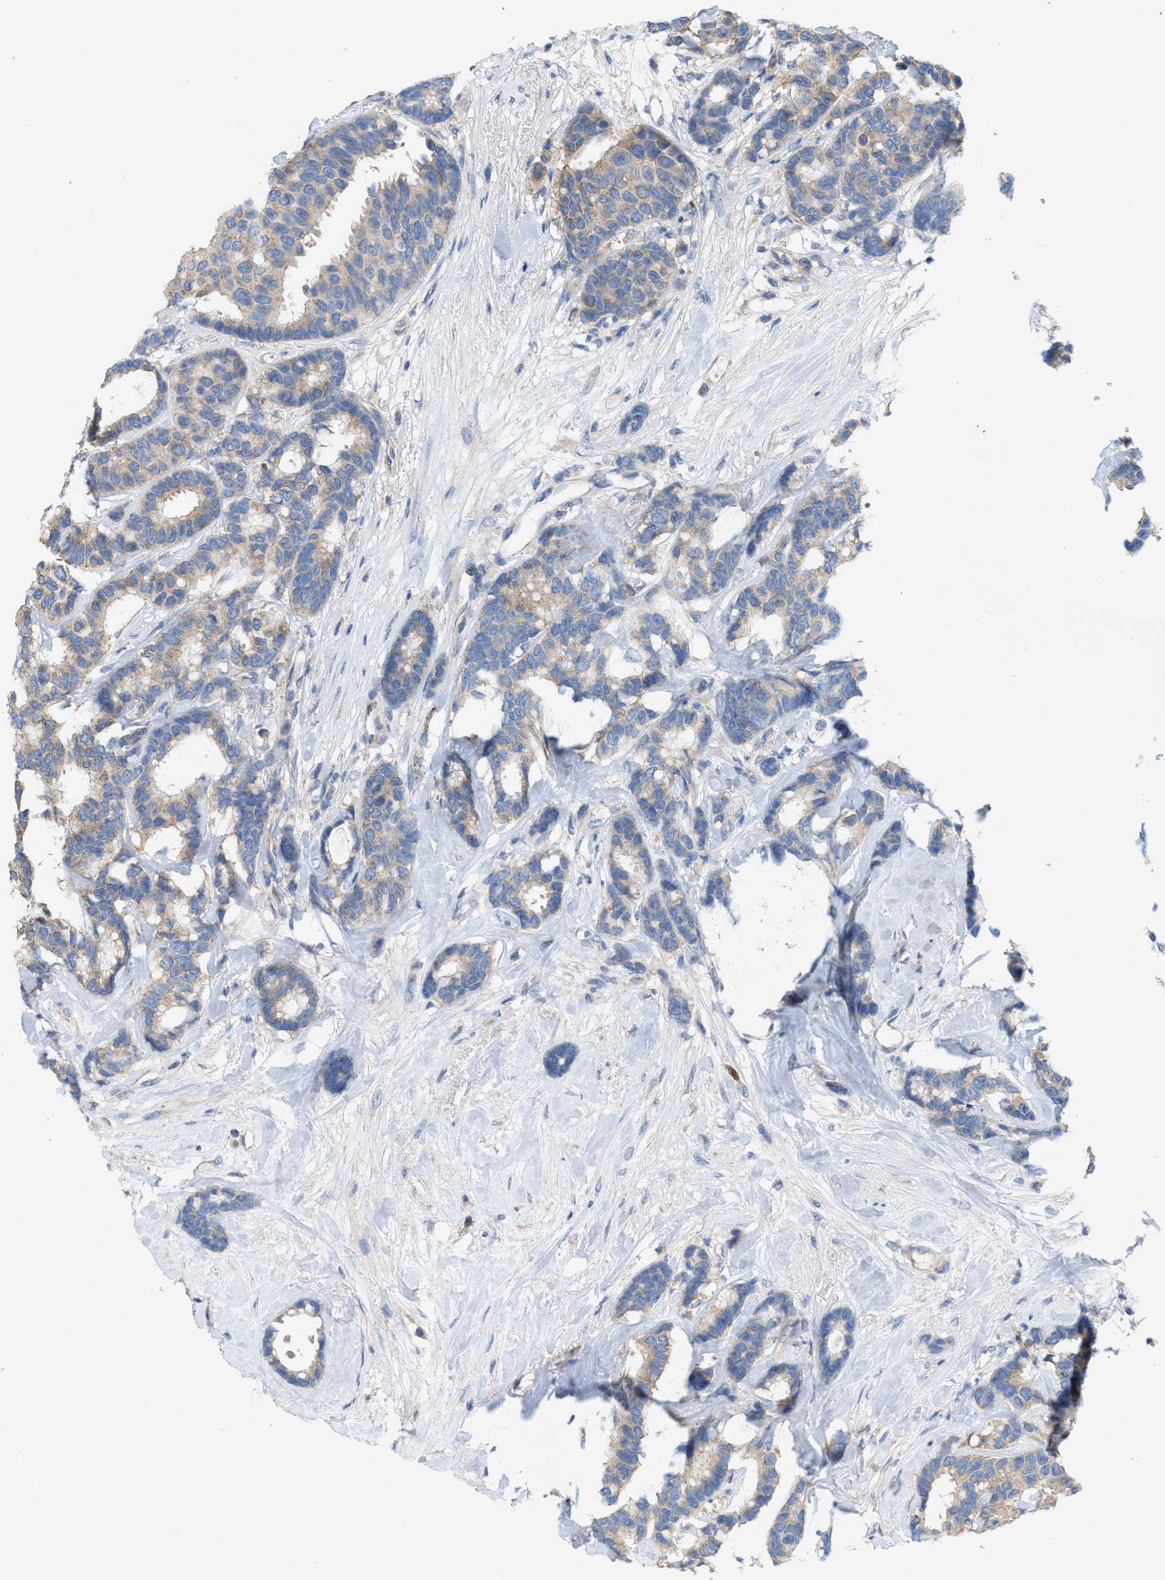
{"staining": {"intensity": "weak", "quantity": "25%-75%", "location": "cytoplasmic/membranous"}, "tissue": "breast cancer", "cell_type": "Tumor cells", "image_type": "cancer", "snomed": [{"axis": "morphology", "description": "Duct carcinoma"}, {"axis": "topography", "description": "Breast"}], "caption": "Protein expression analysis of human breast cancer (intraductal carcinoma) reveals weak cytoplasmic/membranous staining in about 25%-75% of tumor cells.", "gene": "DYNC2I1", "patient": {"sex": "female", "age": 87}}